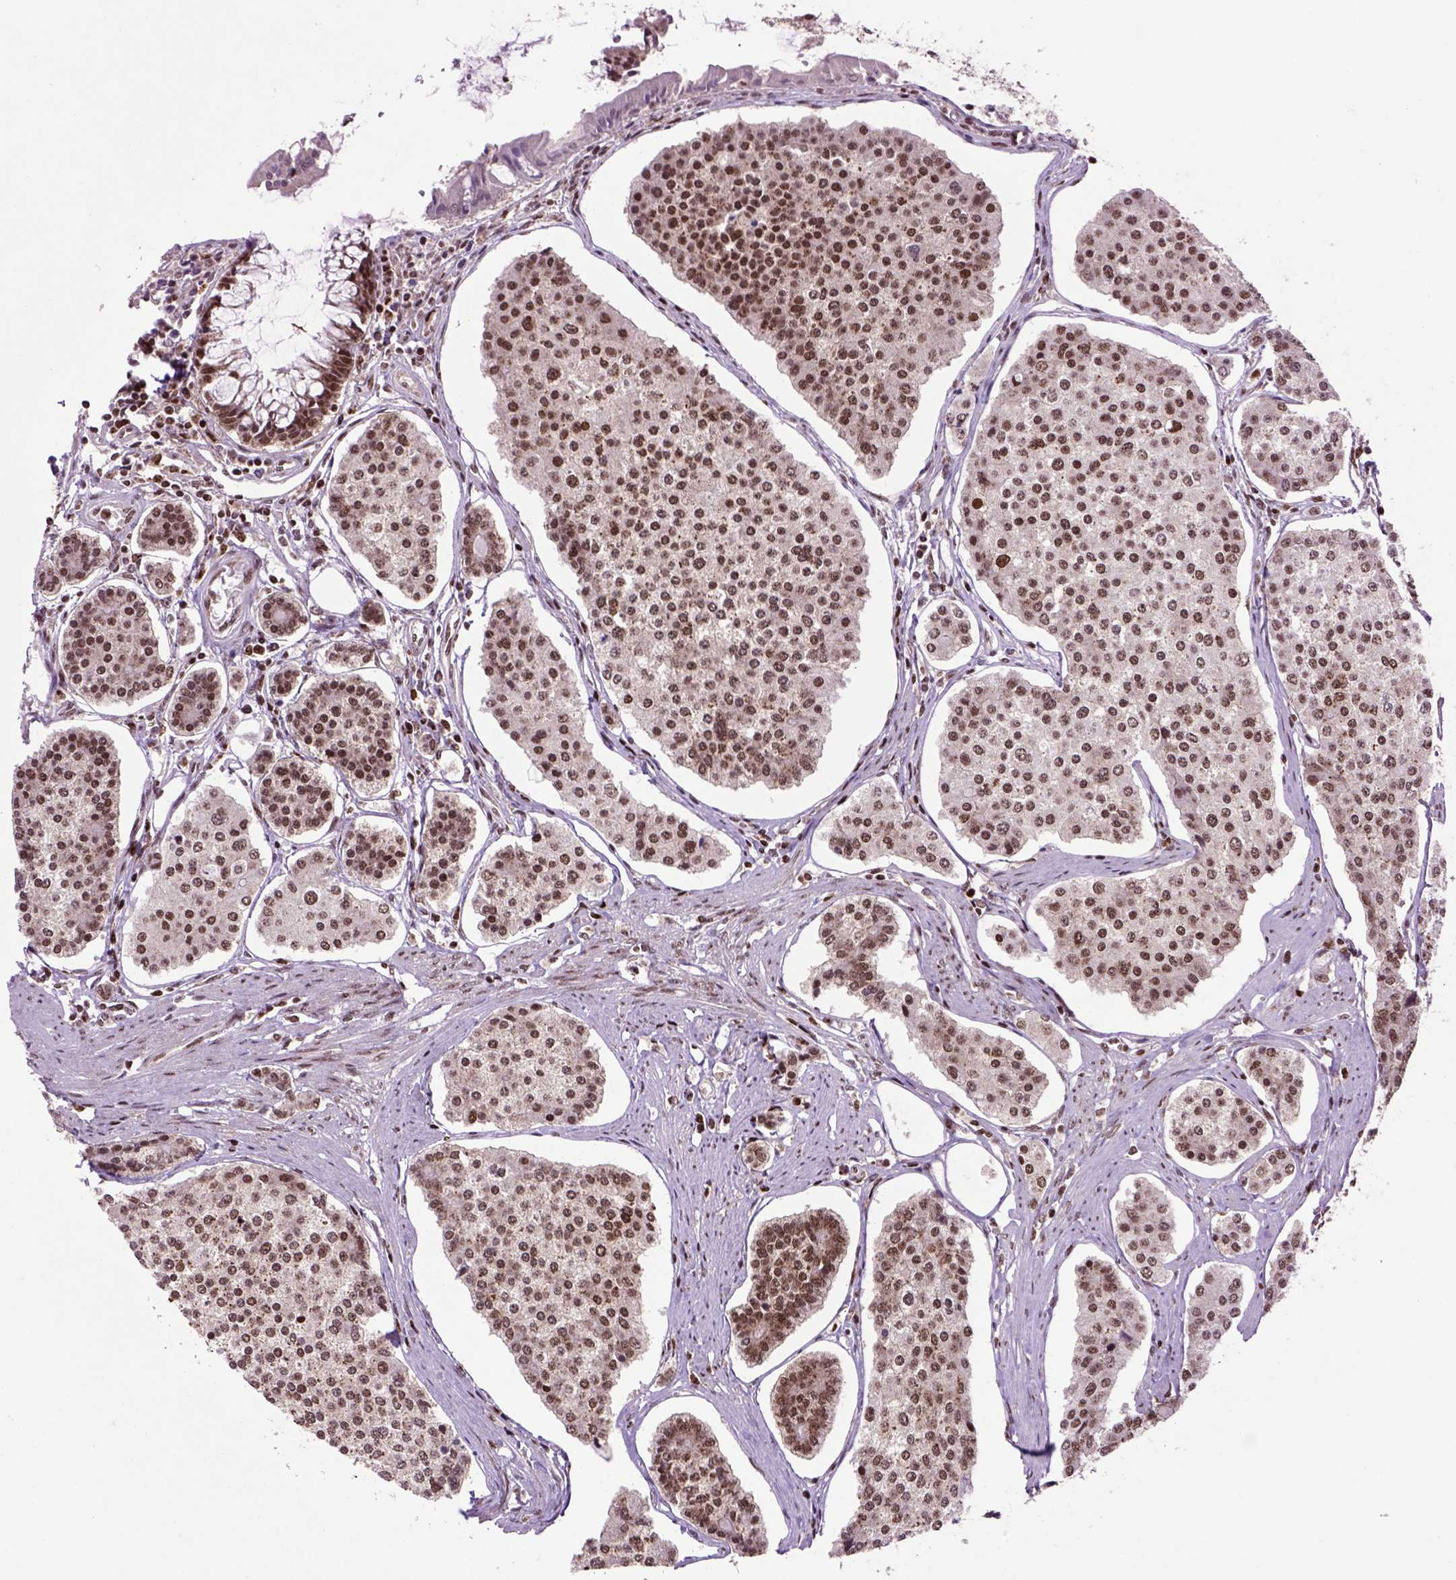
{"staining": {"intensity": "moderate", "quantity": ">75%", "location": "nuclear"}, "tissue": "carcinoid", "cell_type": "Tumor cells", "image_type": "cancer", "snomed": [{"axis": "morphology", "description": "Carcinoid, malignant, NOS"}, {"axis": "topography", "description": "Small intestine"}], "caption": "Approximately >75% of tumor cells in carcinoid exhibit moderate nuclear protein staining as visualized by brown immunohistochemical staining.", "gene": "CELF1", "patient": {"sex": "female", "age": 65}}